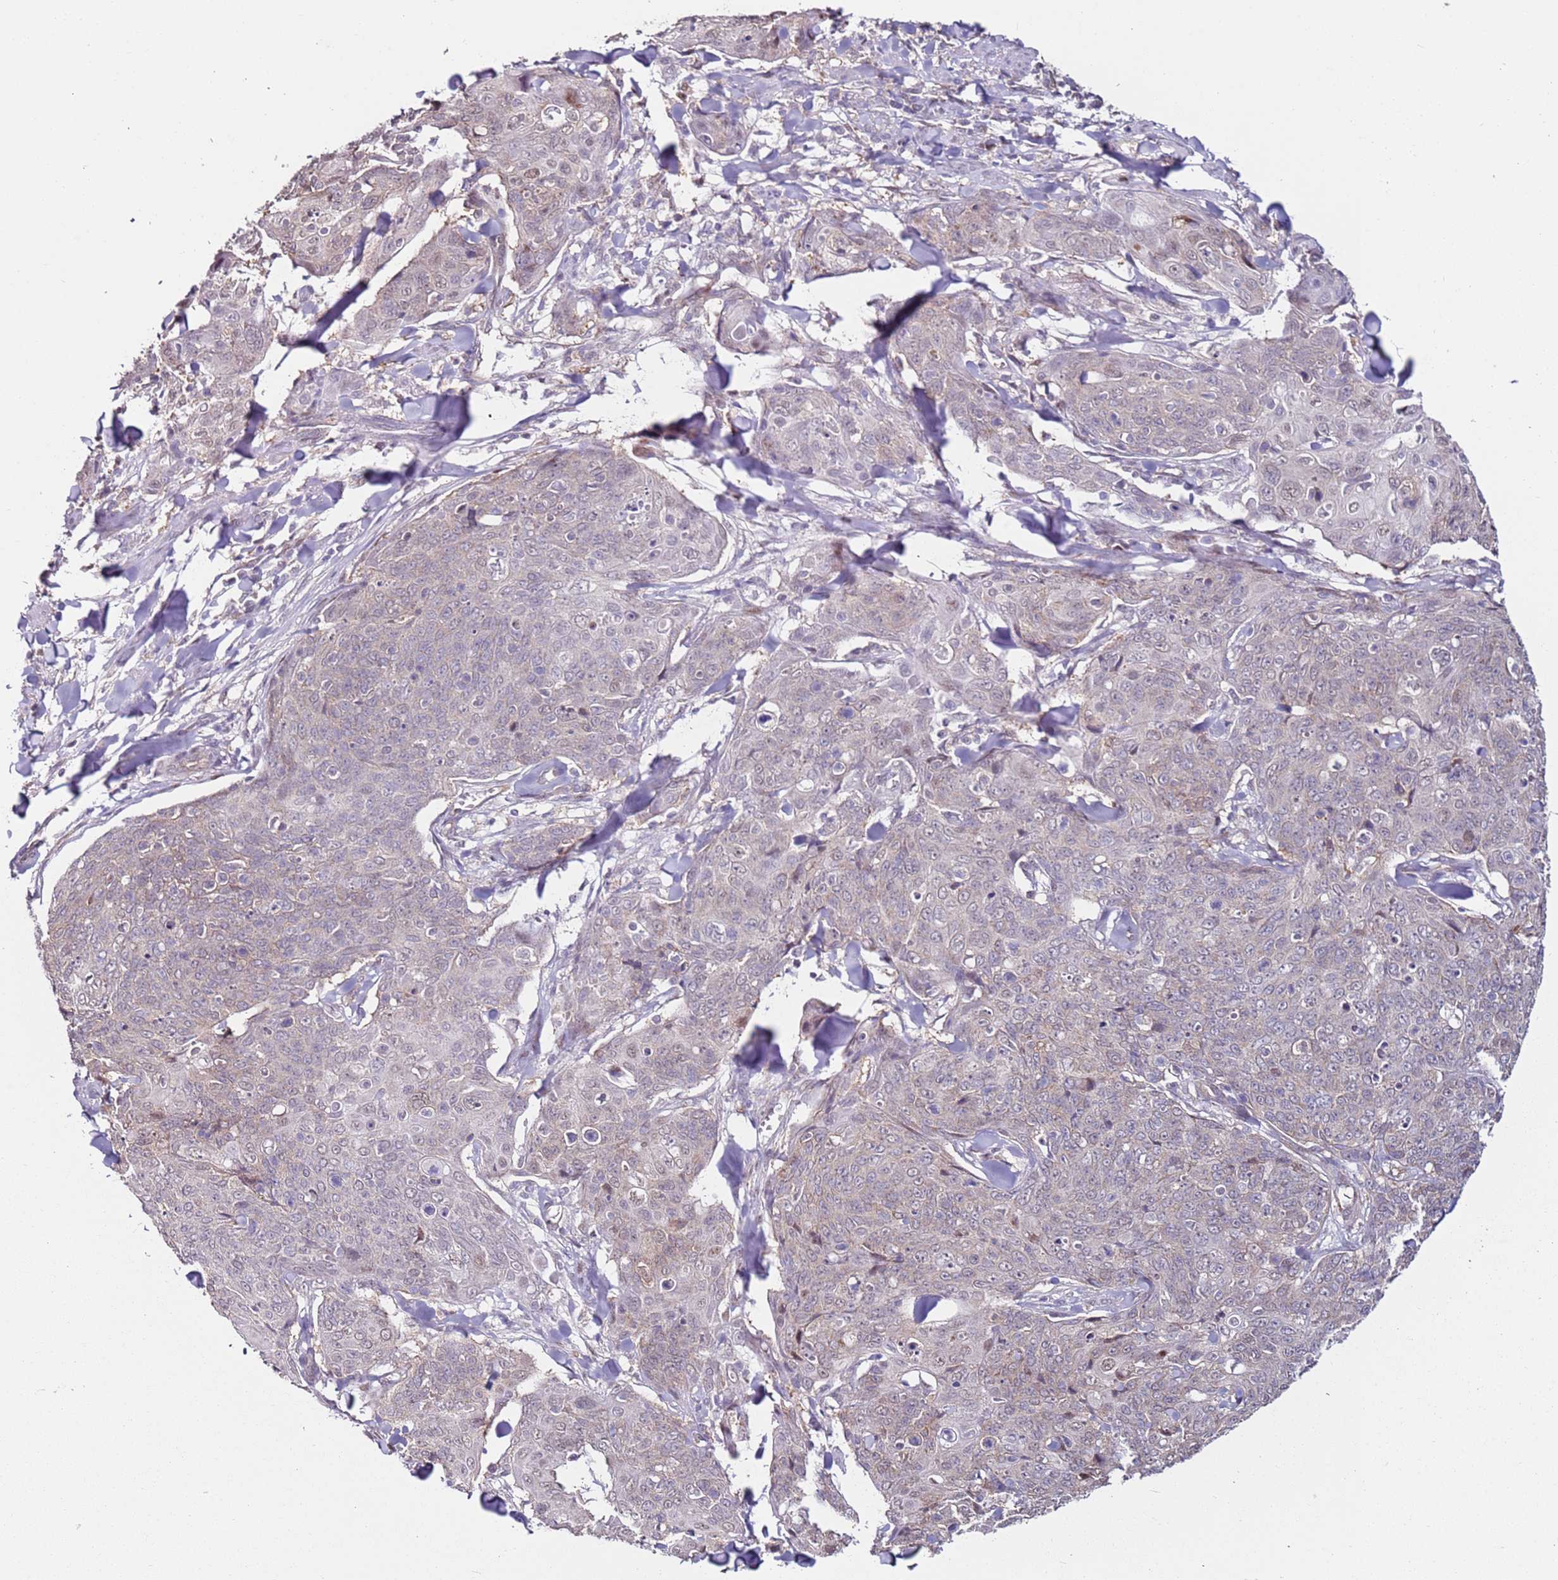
{"staining": {"intensity": "weak", "quantity": "<25%", "location": "cytoplasmic/membranous"}, "tissue": "skin cancer", "cell_type": "Tumor cells", "image_type": "cancer", "snomed": [{"axis": "morphology", "description": "Squamous cell carcinoma, NOS"}, {"axis": "topography", "description": "Skin"}, {"axis": "topography", "description": "Vulva"}], "caption": "Tumor cells are negative for protein expression in human skin cancer (squamous cell carcinoma).", "gene": "PSMD4", "patient": {"sex": "female", "age": 85}}